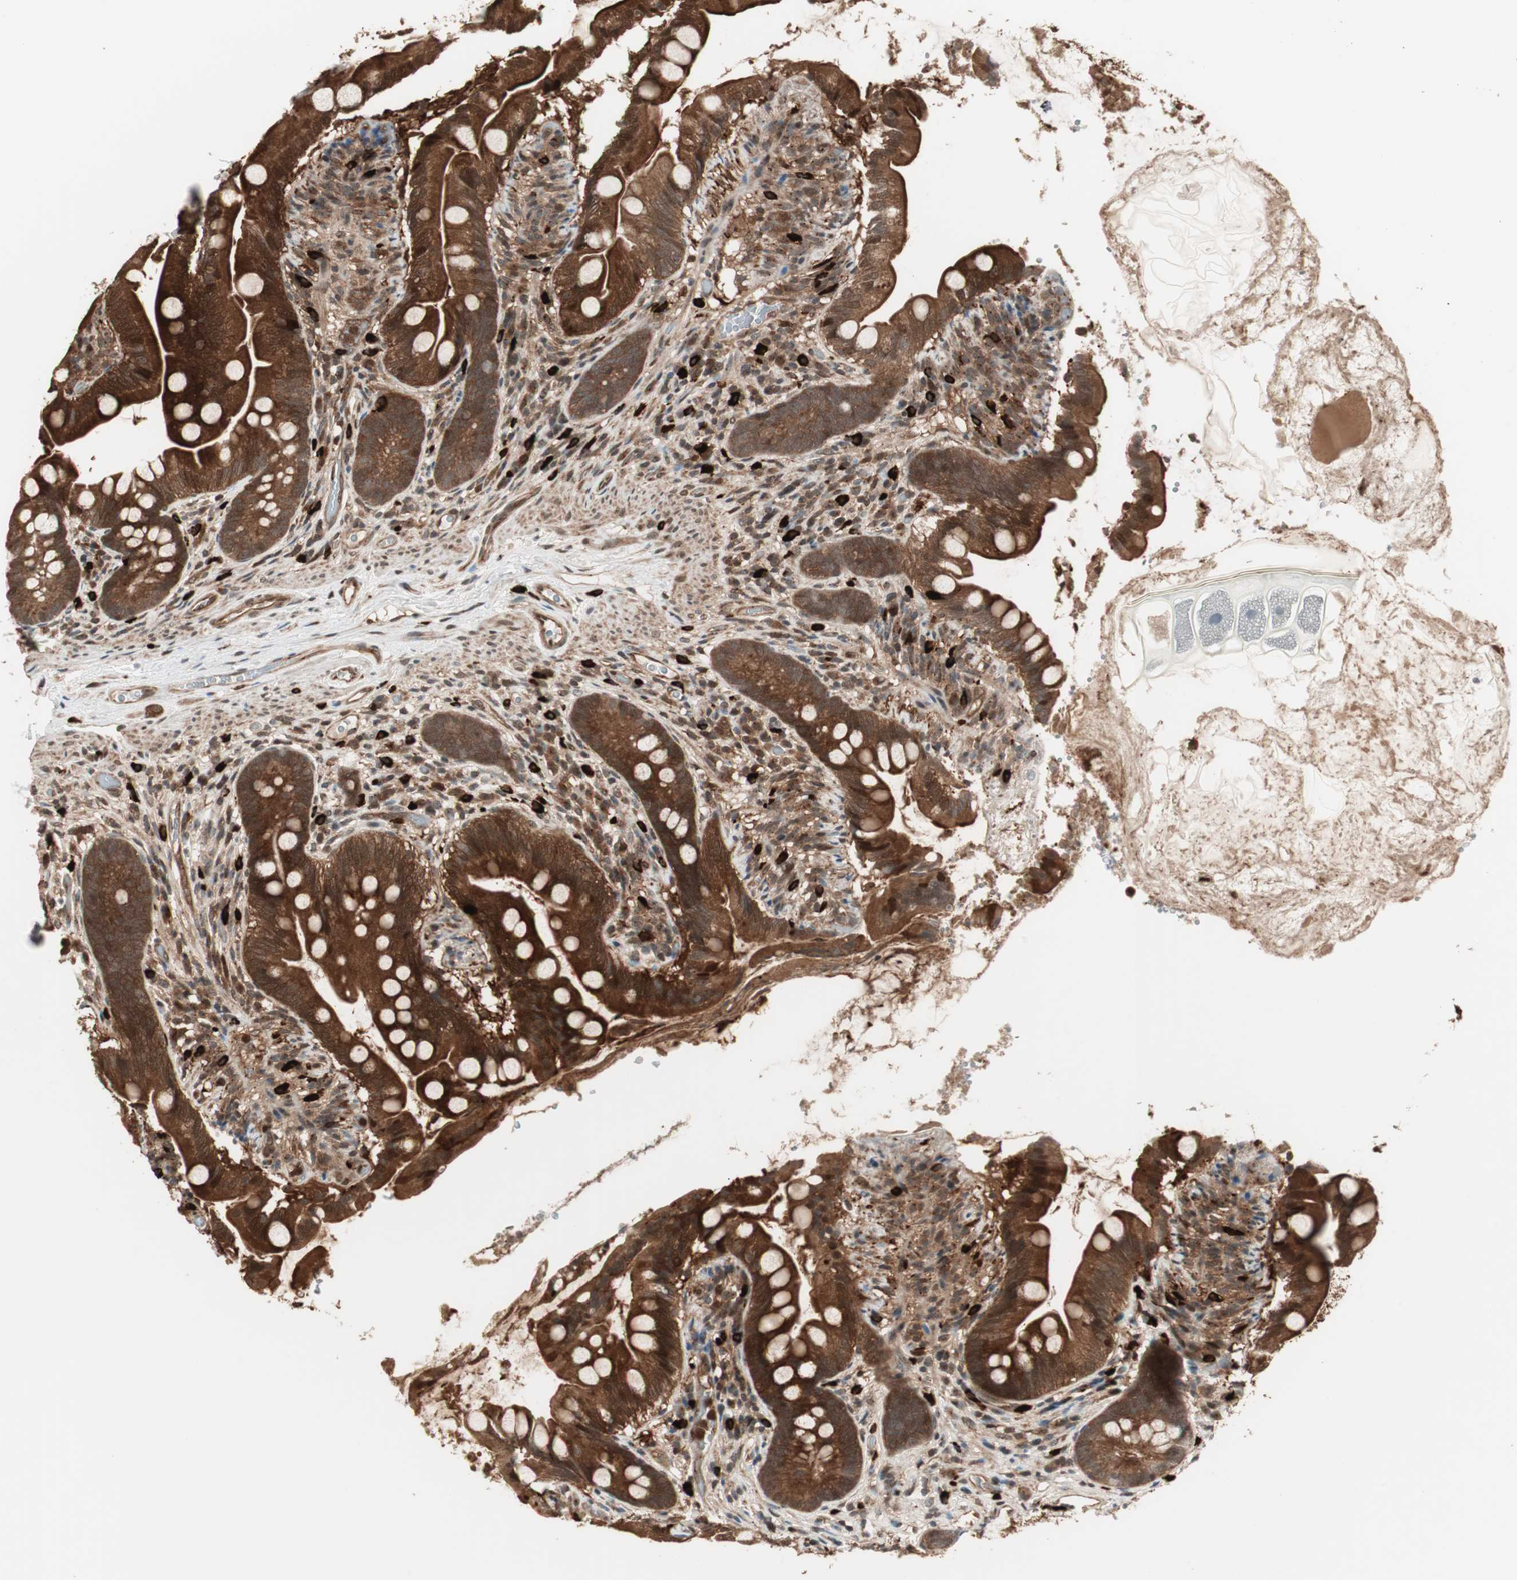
{"staining": {"intensity": "strong", "quantity": ">75%", "location": "cytoplasmic/membranous"}, "tissue": "small intestine", "cell_type": "Glandular cells", "image_type": "normal", "snomed": [{"axis": "morphology", "description": "Normal tissue, NOS"}, {"axis": "topography", "description": "Small intestine"}], "caption": "Strong cytoplasmic/membranous protein staining is present in about >75% of glandular cells in small intestine.", "gene": "PRKG2", "patient": {"sex": "female", "age": 56}}